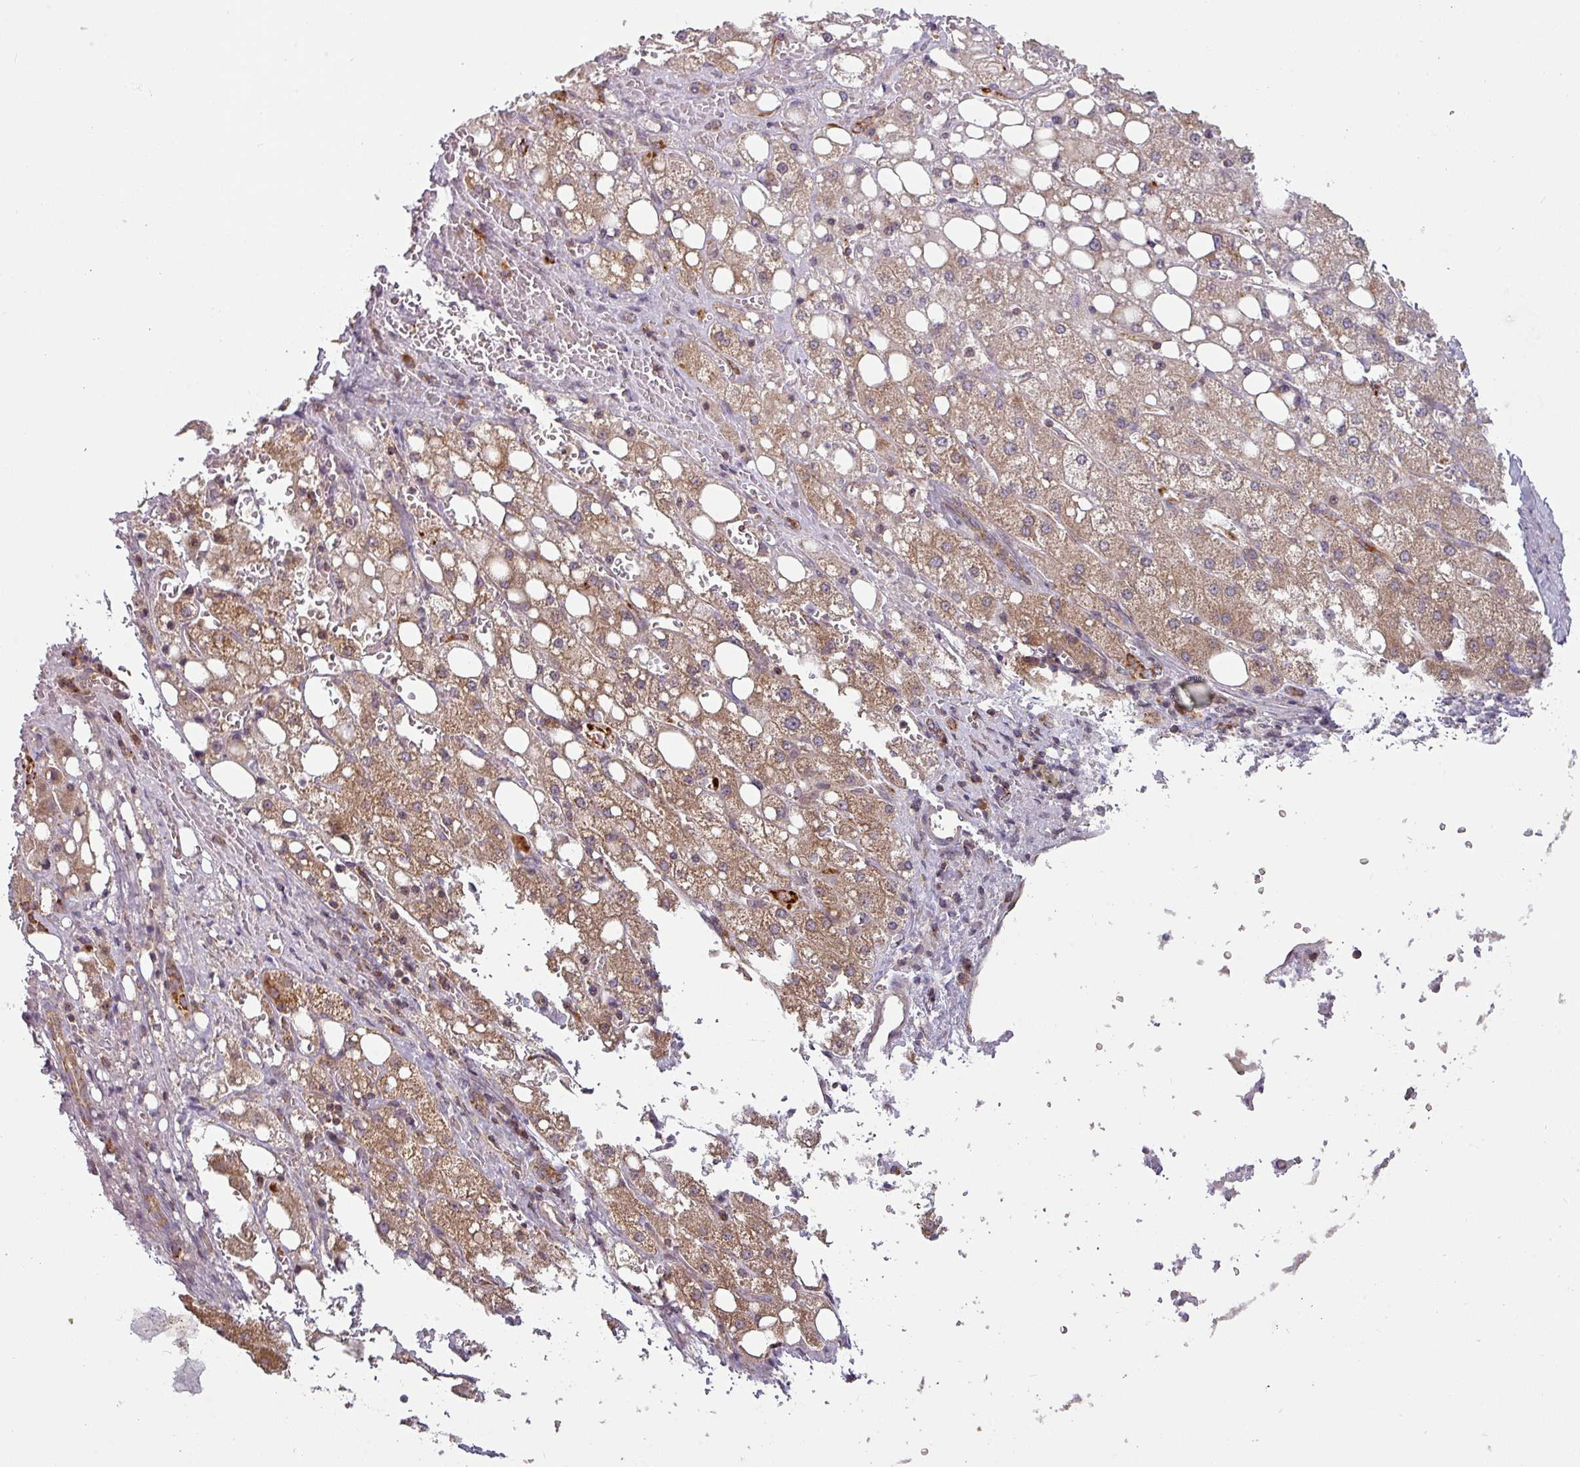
{"staining": {"intensity": "moderate", "quantity": ">75%", "location": "cytoplasmic/membranous"}, "tissue": "liver cancer", "cell_type": "Tumor cells", "image_type": "cancer", "snomed": [{"axis": "morphology", "description": "Carcinoma, Hepatocellular, NOS"}, {"axis": "topography", "description": "Liver"}], "caption": "DAB (3,3'-diaminobenzidine) immunohistochemical staining of liver cancer shows moderate cytoplasmic/membranous protein staining in approximately >75% of tumor cells.", "gene": "MRPS16", "patient": {"sex": "male", "age": 80}}